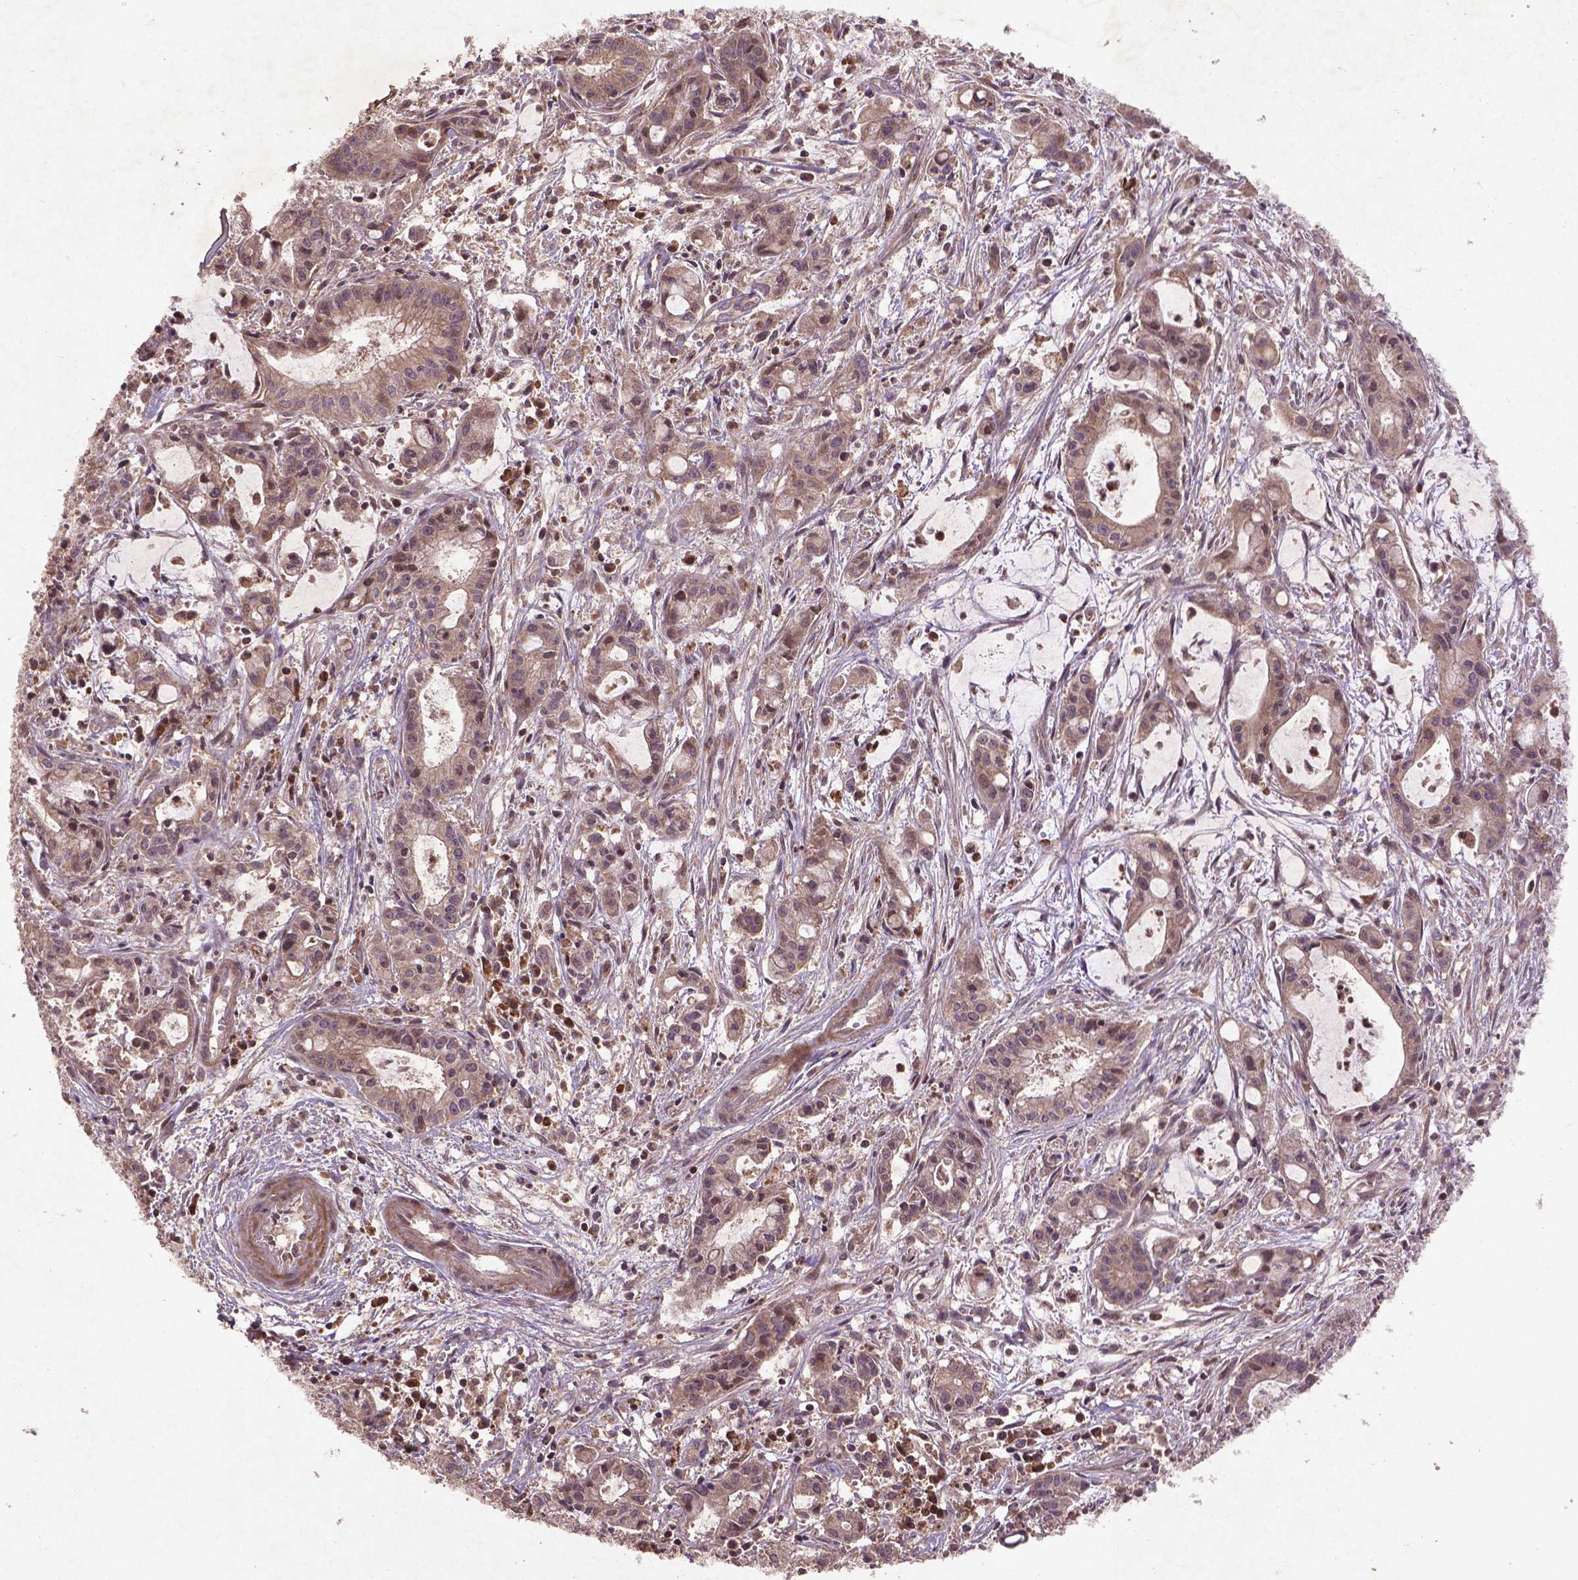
{"staining": {"intensity": "weak", "quantity": ">75%", "location": "cytoplasmic/membranous,nuclear"}, "tissue": "pancreatic cancer", "cell_type": "Tumor cells", "image_type": "cancer", "snomed": [{"axis": "morphology", "description": "Adenocarcinoma, NOS"}, {"axis": "topography", "description": "Pancreas"}], "caption": "IHC image of neoplastic tissue: pancreatic adenocarcinoma stained using immunohistochemistry (IHC) demonstrates low levels of weak protein expression localized specifically in the cytoplasmic/membranous and nuclear of tumor cells, appearing as a cytoplasmic/membranous and nuclear brown color.", "gene": "NIPAL2", "patient": {"sex": "male", "age": 48}}